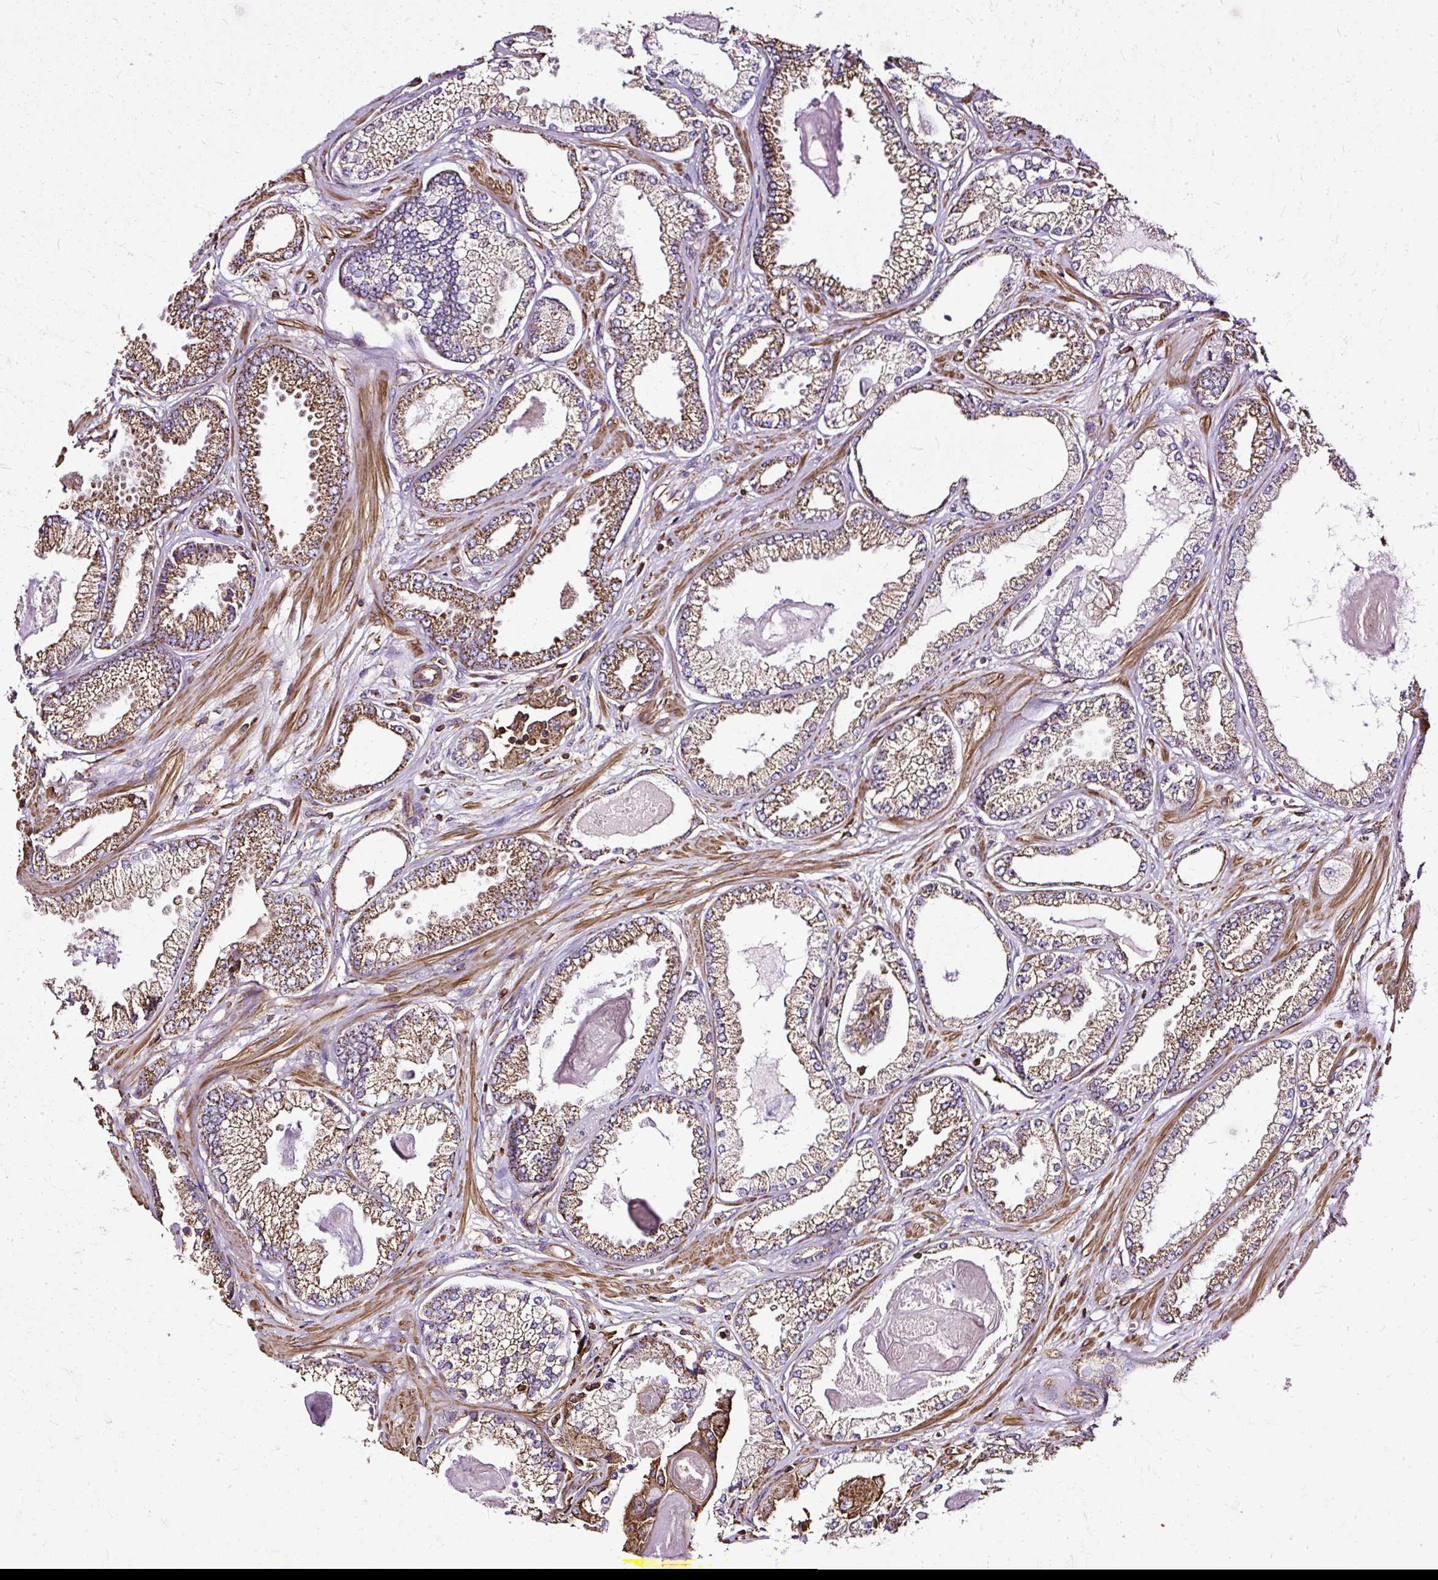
{"staining": {"intensity": "moderate", "quantity": ">75%", "location": "cytoplasmic/membranous"}, "tissue": "prostate cancer", "cell_type": "Tumor cells", "image_type": "cancer", "snomed": [{"axis": "morphology", "description": "Adenocarcinoma, Low grade"}, {"axis": "topography", "description": "Prostate"}], "caption": "A medium amount of moderate cytoplasmic/membranous positivity is seen in about >75% of tumor cells in prostate cancer (low-grade adenocarcinoma) tissue. (DAB IHC, brown staining for protein, blue staining for nuclei).", "gene": "KLHL11", "patient": {"sex": "male", "age": 64}}